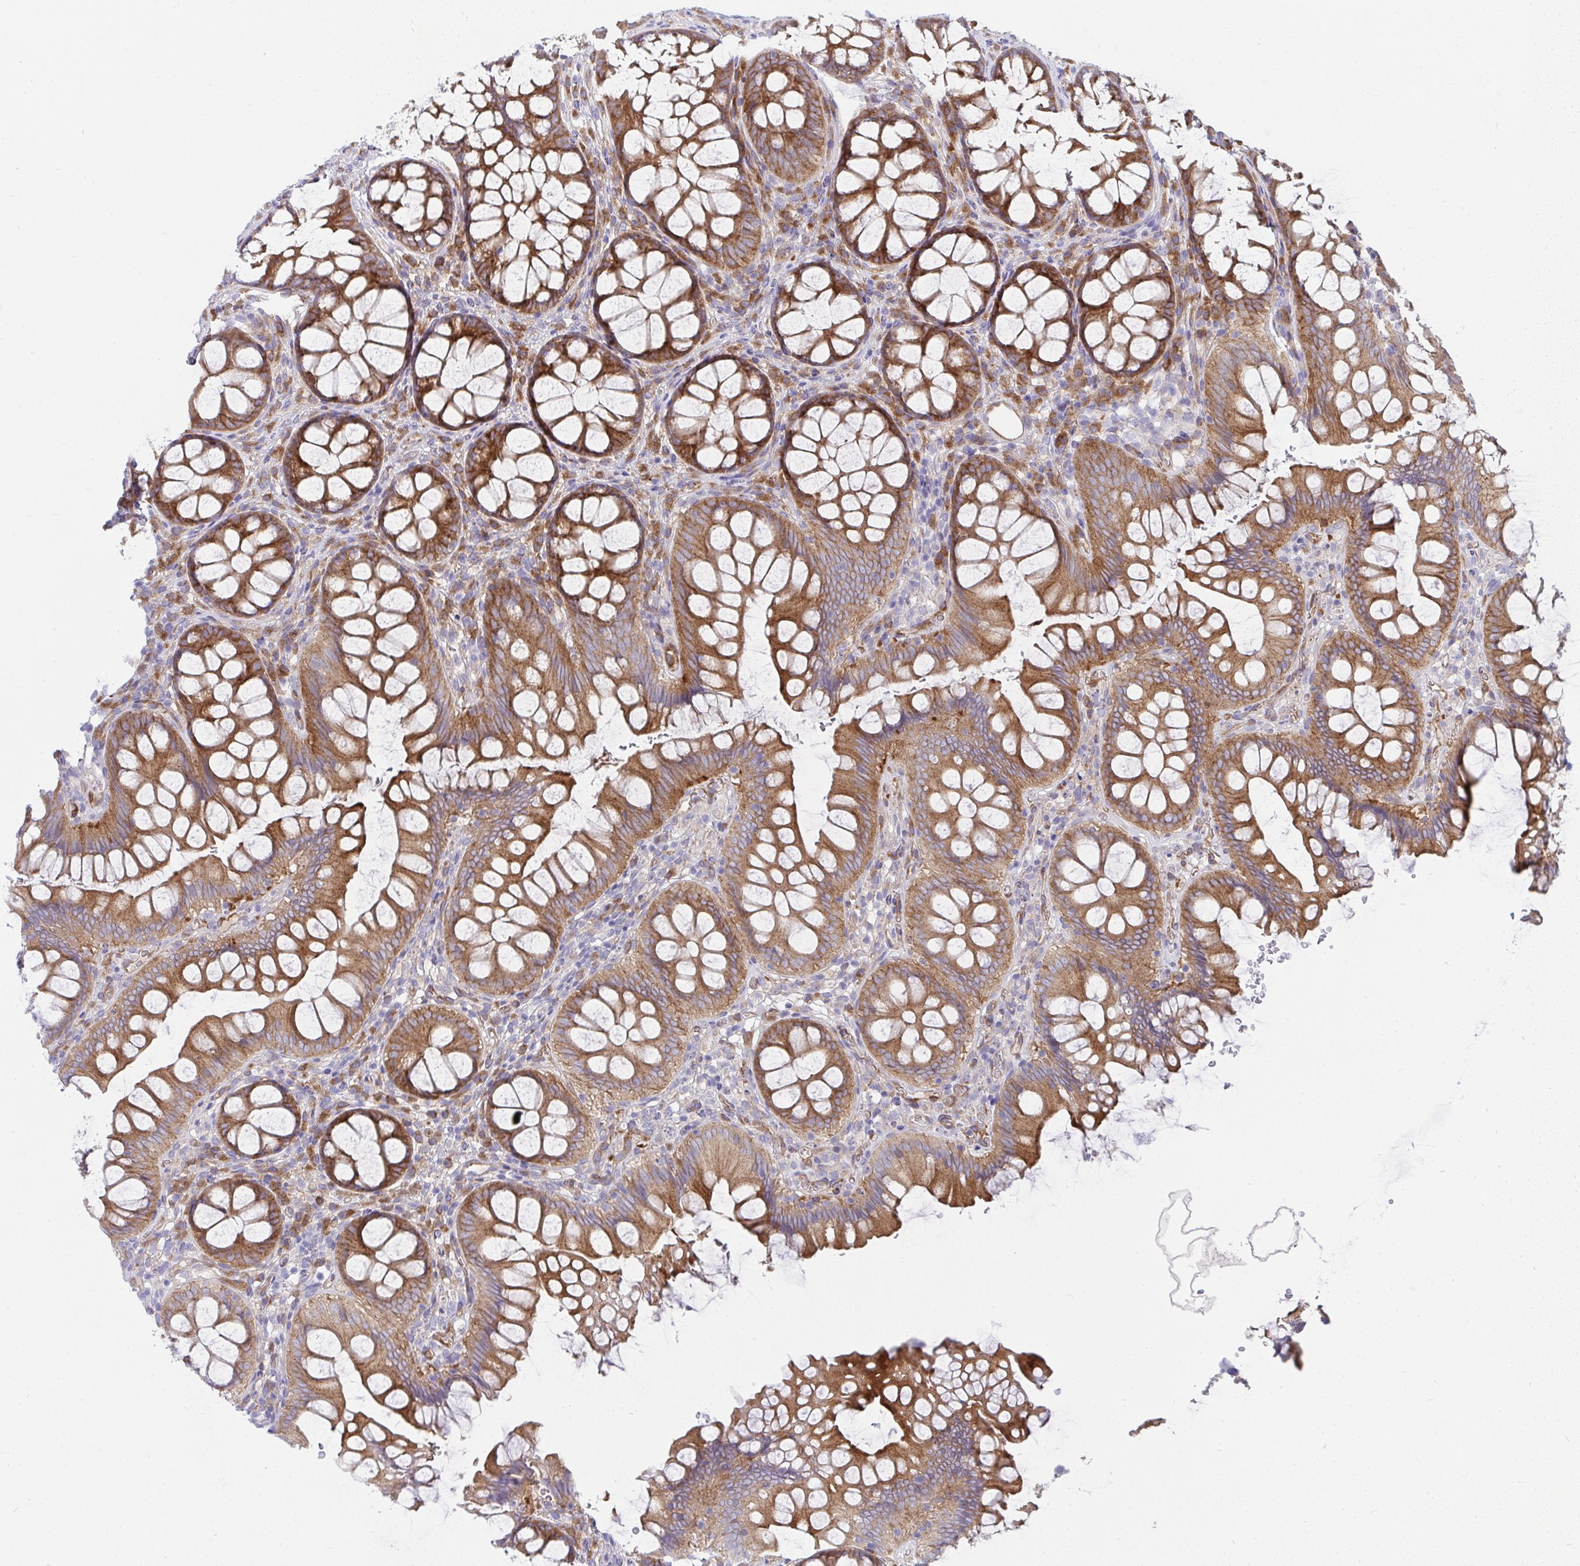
{"staining": {"intensity": "weak", "quantity": ">75%", "location": "cytoplasmic/membranous"}, "tissue": "colon", "cell_type": "Endothelial cells", "image_type": "normal", "snomed": [{"axis": "morphology", "description": "Normal tissue, NOS"}, {"axis": "morphology", "description": "Adenoma, NOS"}, {"axis": "topography", "description": "Soft tissue"}, {"axis": "topography", "description": "Colon"}], "caption": "The image demonstrates staining of normal colon, revealing weak cytoplasmic/membranous protein positivity (brown color) within endothelial cells.", "gene": "GAB1", "patient": {"sex": "male", "age": 47}}